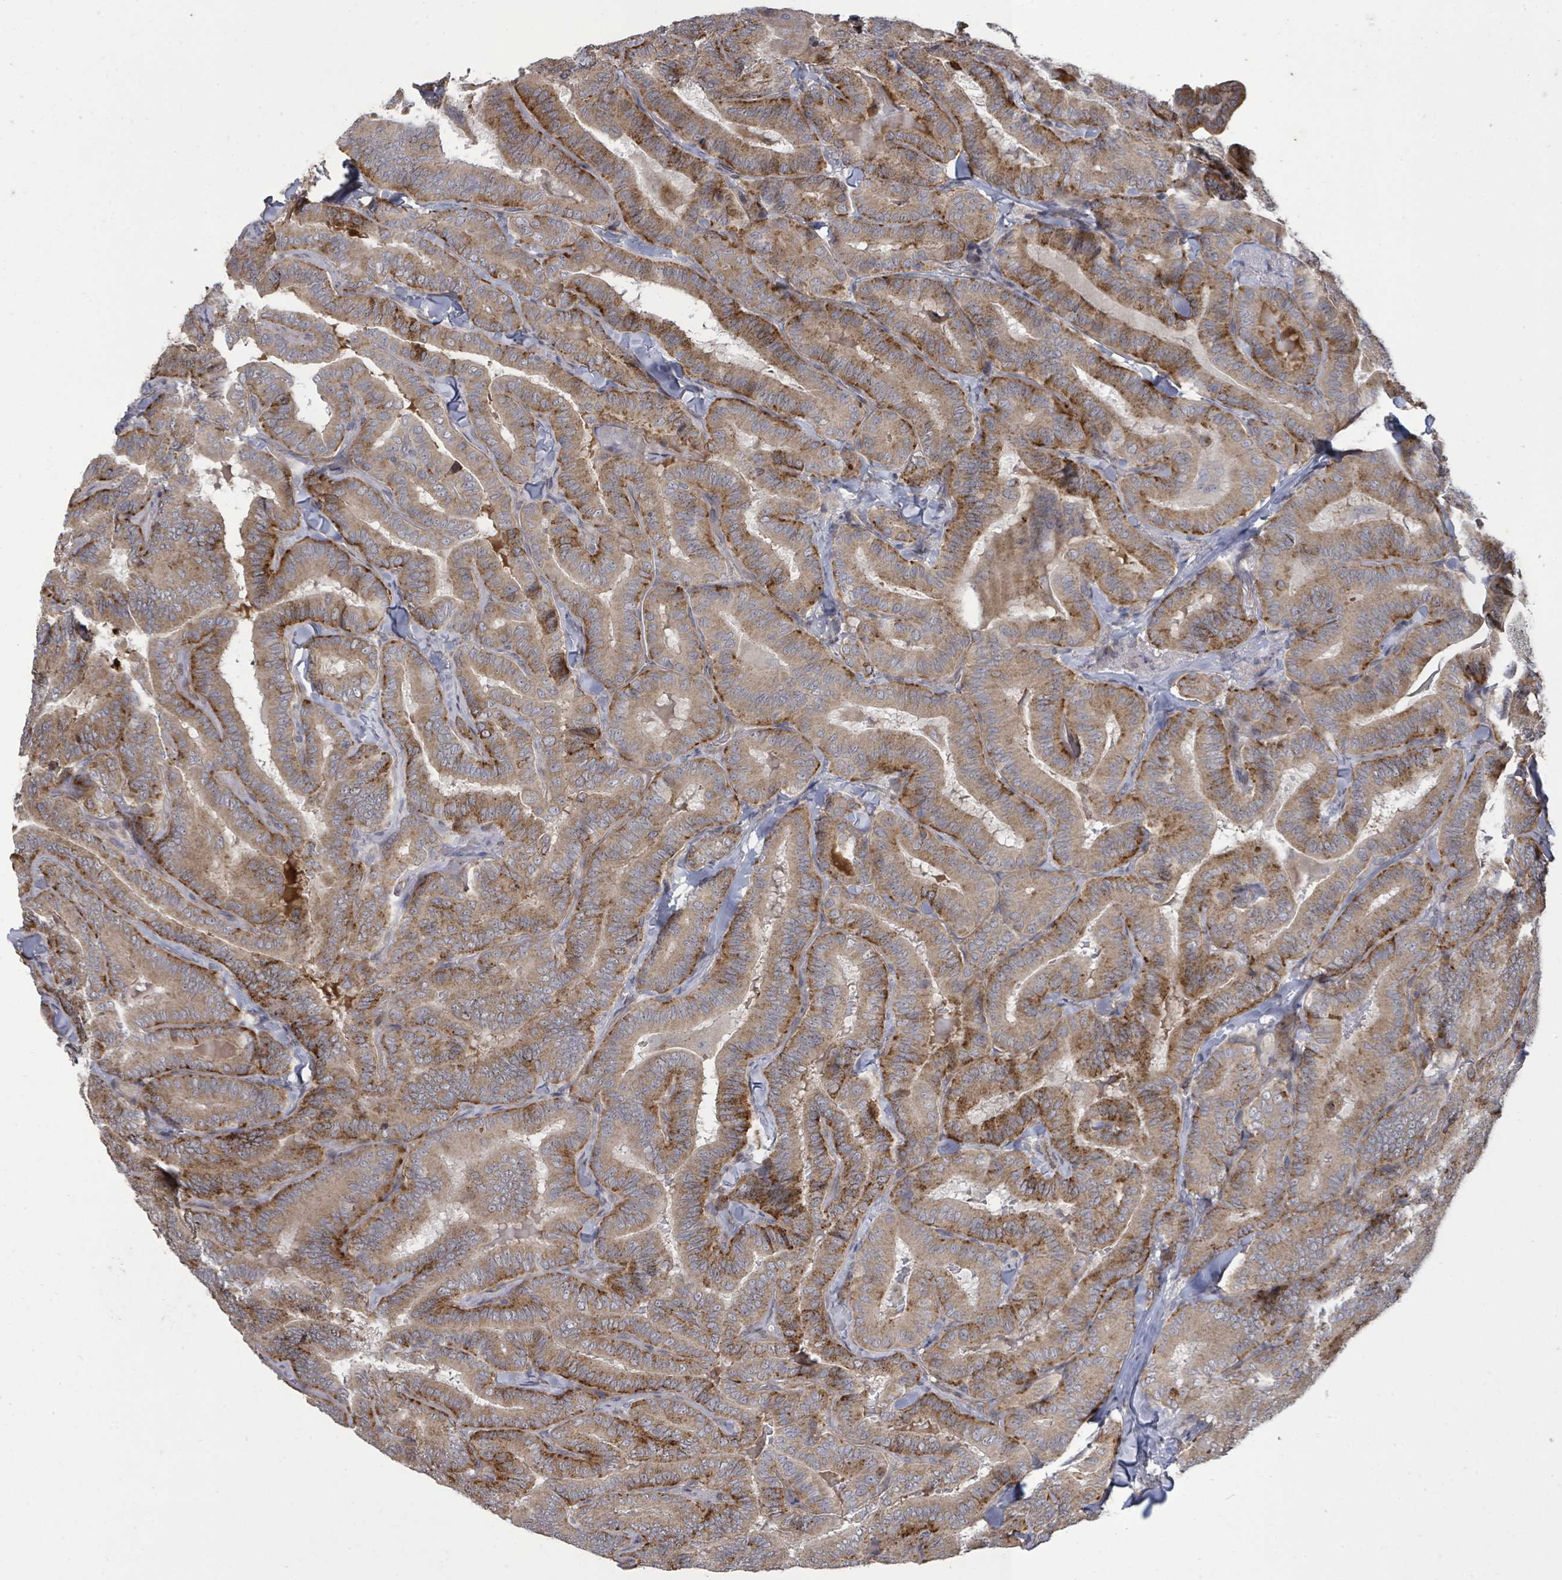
{"staining": {"intensity": "moderate", "quantity": ">75%", "location": "cytoplasmic/membranous"}, "tissue": "thyroid cancer", "cell_type": "Tumor cells", "image_type": "cancer", "snomed": [{"axis": "morphology", "description": "Papillary adenocarcinoma, NOS"}, {"axis": "topography", "description": "Thyroid gland"}], "caption": "Moderate cytoplasmic/membranous protein staining is present in approximately >75% of tumor cells in papillary adenocarcinoma (thyroid).", "gene": "KRTAP27-1", "patient": {"sex": "male", "age": 61}}